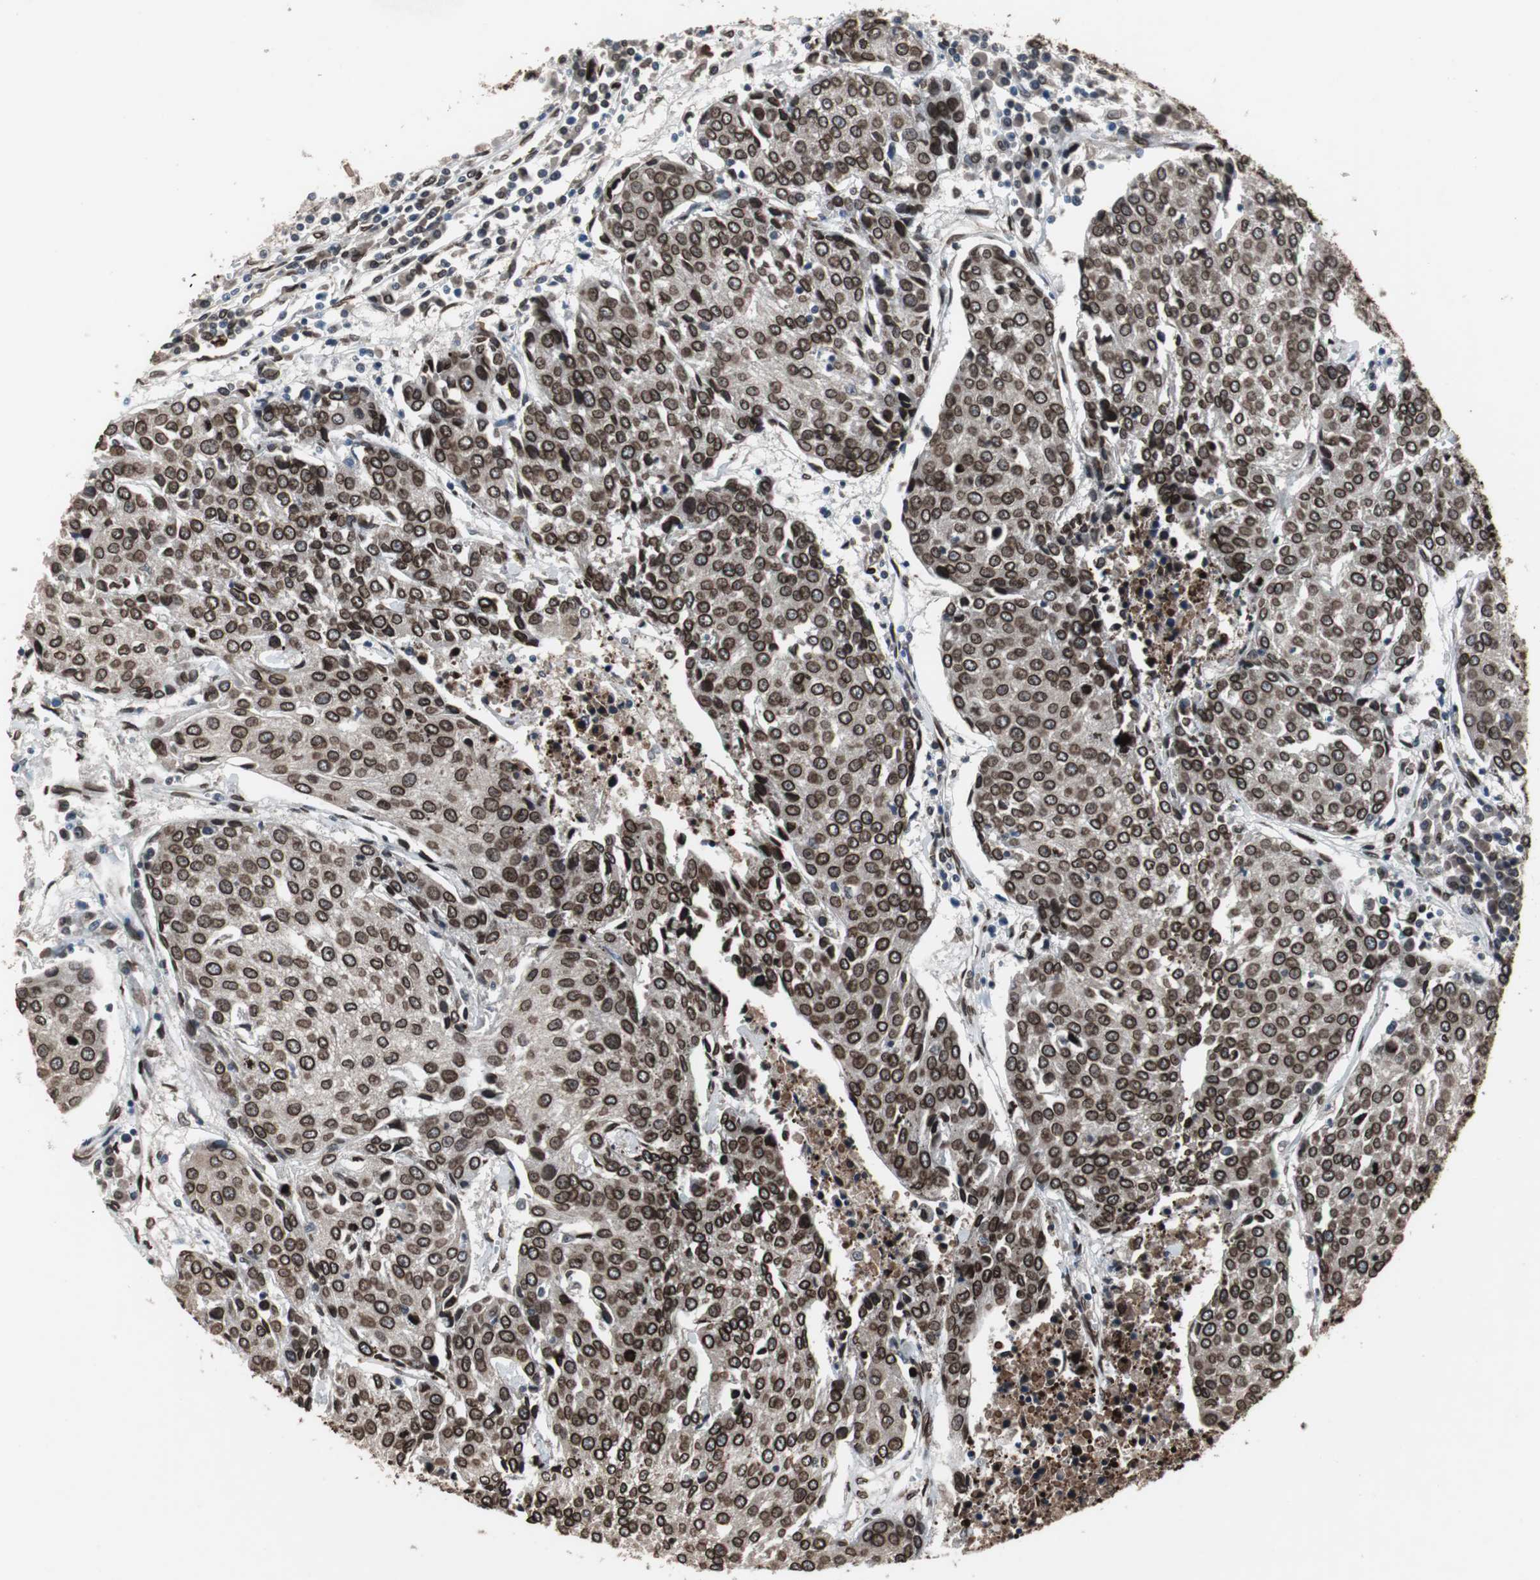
{"staining": {"intensity": "strong", "quantity": ">75%", "location": "cytoplasmic/membranous,nuclear"}, "tissue": "urothelial cancer", "cell_type": "Tumor cells", "image_type": "cancer", "snomed": [{"axis": "morphology", "description": "Urothelial carcinoma, High grade"}, {"axis": "topography", "description": "Urinary bladder"}], "caption": "DAB immunohistochemical staining of urothelial cancer demonstrates strong cytoplasmic/membranous and nuclear protein staining in approximately >75% of tumor cells. (DAB IHC, brown staining for protein, blue staining for nuclei).", "gene": "LMNA", "patient": {"sex": "female", "age": 85}}